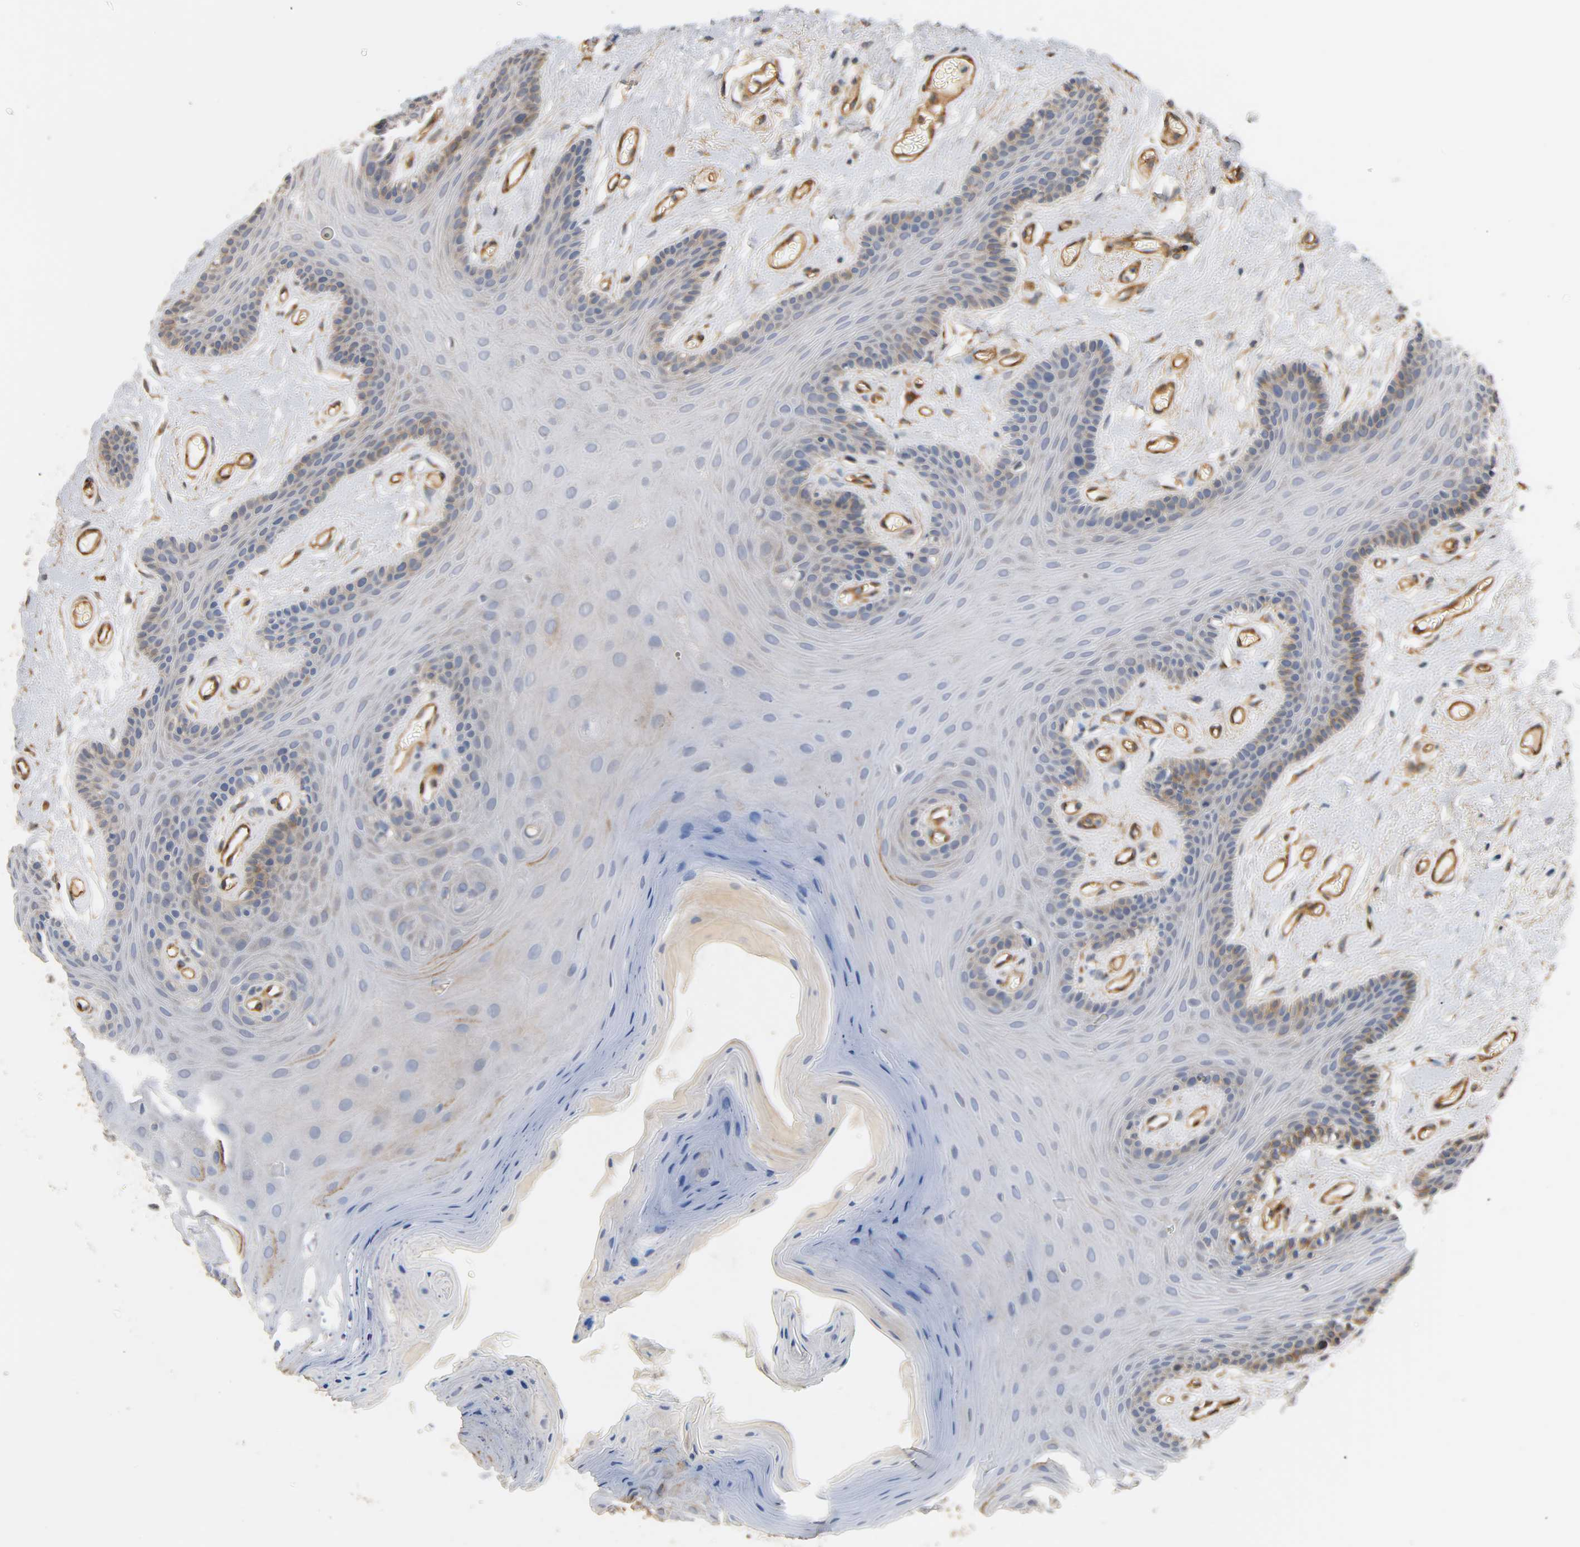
{"staining": {"intensity": "weak", "quantity": "<25%", "location": "cytoplasmic/membranous"}, "tissue": "oral mucosa", "cell_type": "Squamous epithelial cells", "image_type": "normal", "snomed": [{"axis": "morphology", "description": "Normal tissue, NOS"}, {"axis": "morphology", "description": "Squamous cell carcinoma, NOS"}, {"axis": "topography", "description": "Skeletal muscle"}, {"axis": "topography", "description": "Oral tissue"}, {"axis": "topography", "description": "Head-Neck"}], "caption": "This histopathology image is of unremarkable oral mucosa stained with IHC to label a protein in brown with the nuclei are counter-stained blue. There is no expression in squamous epithelial cells.", "gene": "IFITM2", "patient": {"sex": "male", "age": 71}}